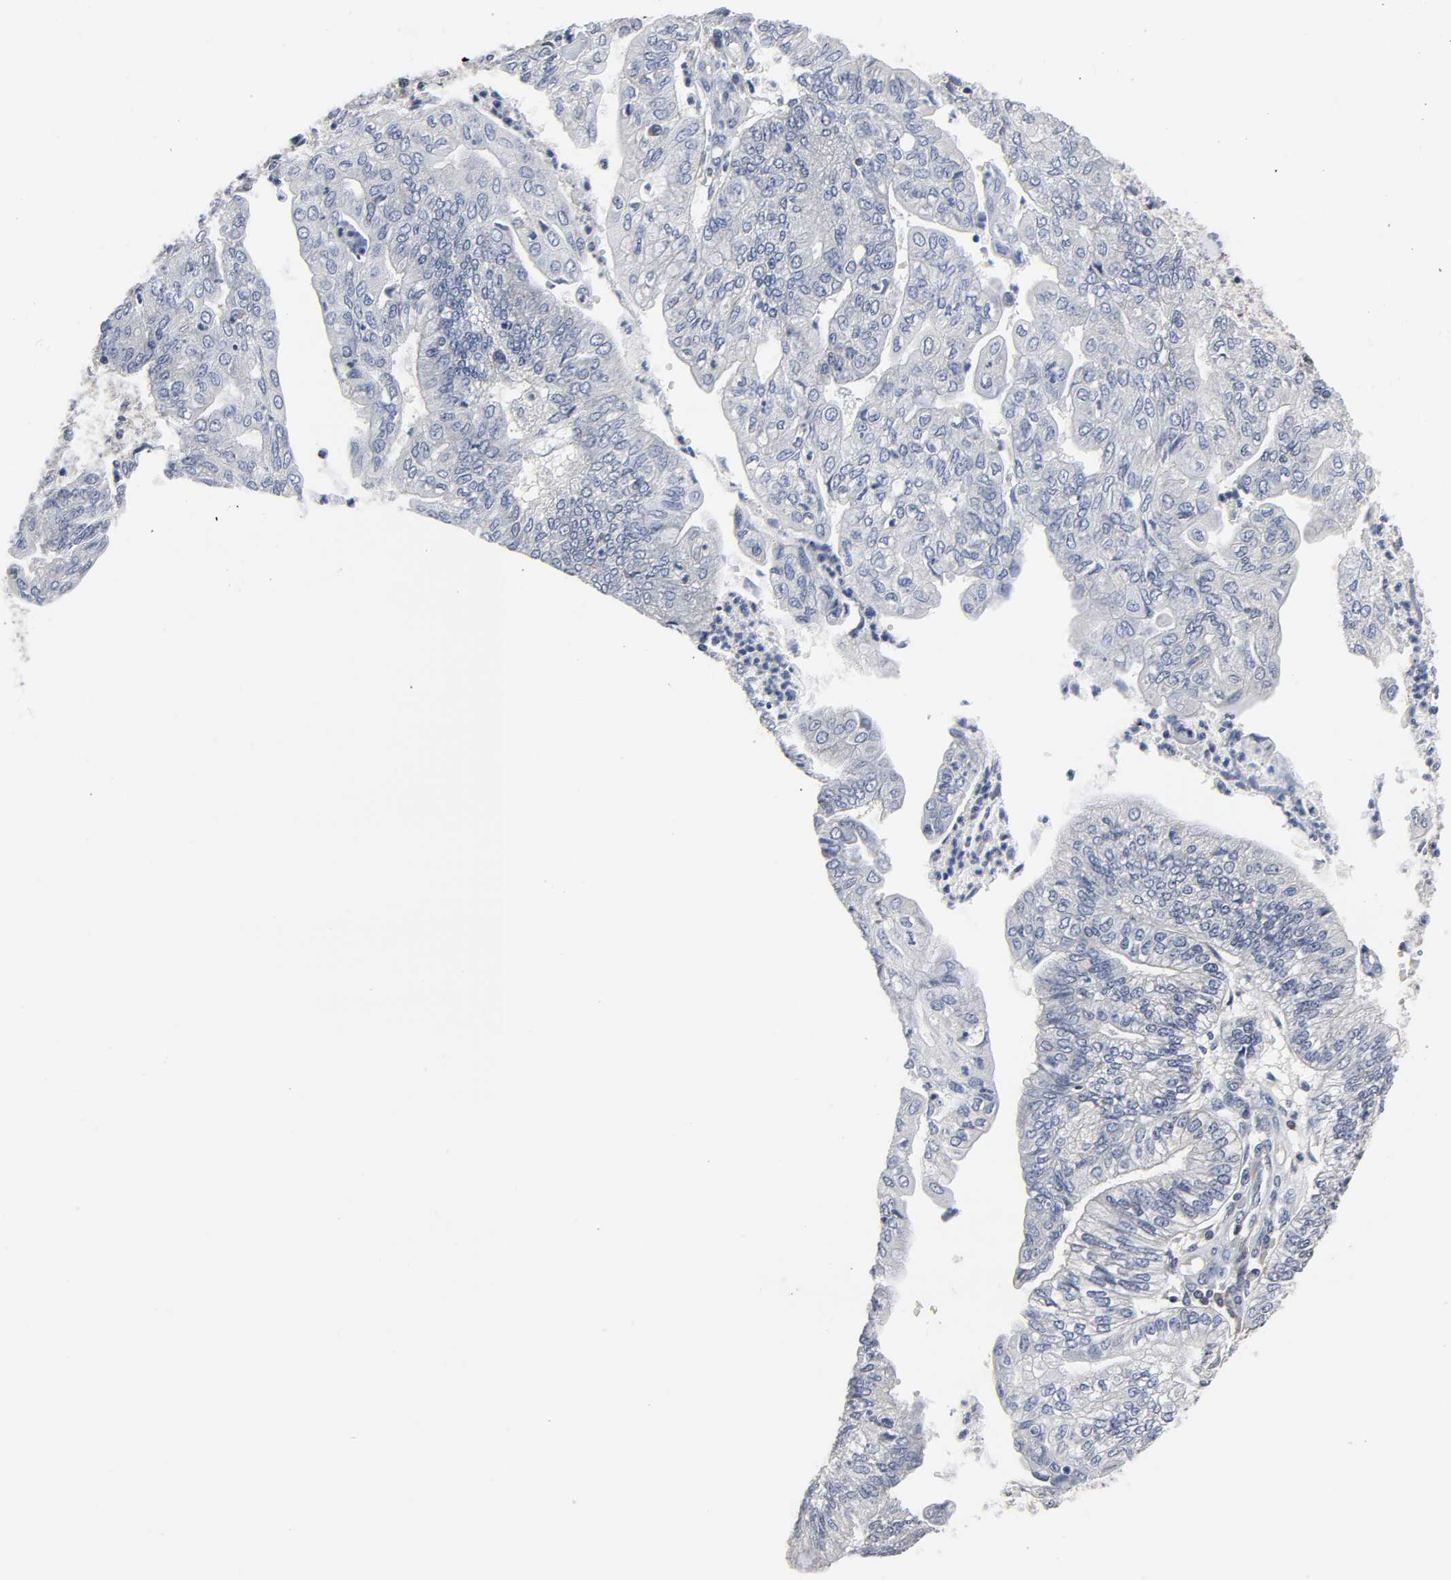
{"staining": {"intensity": "negative", "quantity": "none", "location": "none"}, "tissue": "endometrial cancer", "cell_type": "Tumor cells", "image_type": "cancer", "snomed": [{"axis": "morphology", "description": "Adenocarcinoma, NOS"}, {"axis": "topography", "description": "Endometrium"}], "caption": "There is no significant expression in tumor cells of adenocarcinoma (endometrial). The staining is performed using DAB brown chromogen with nuclei counter-stained in using hematoxylin.", "gene": "DDX10", "patient": {"sex": "female", "age": 59}}